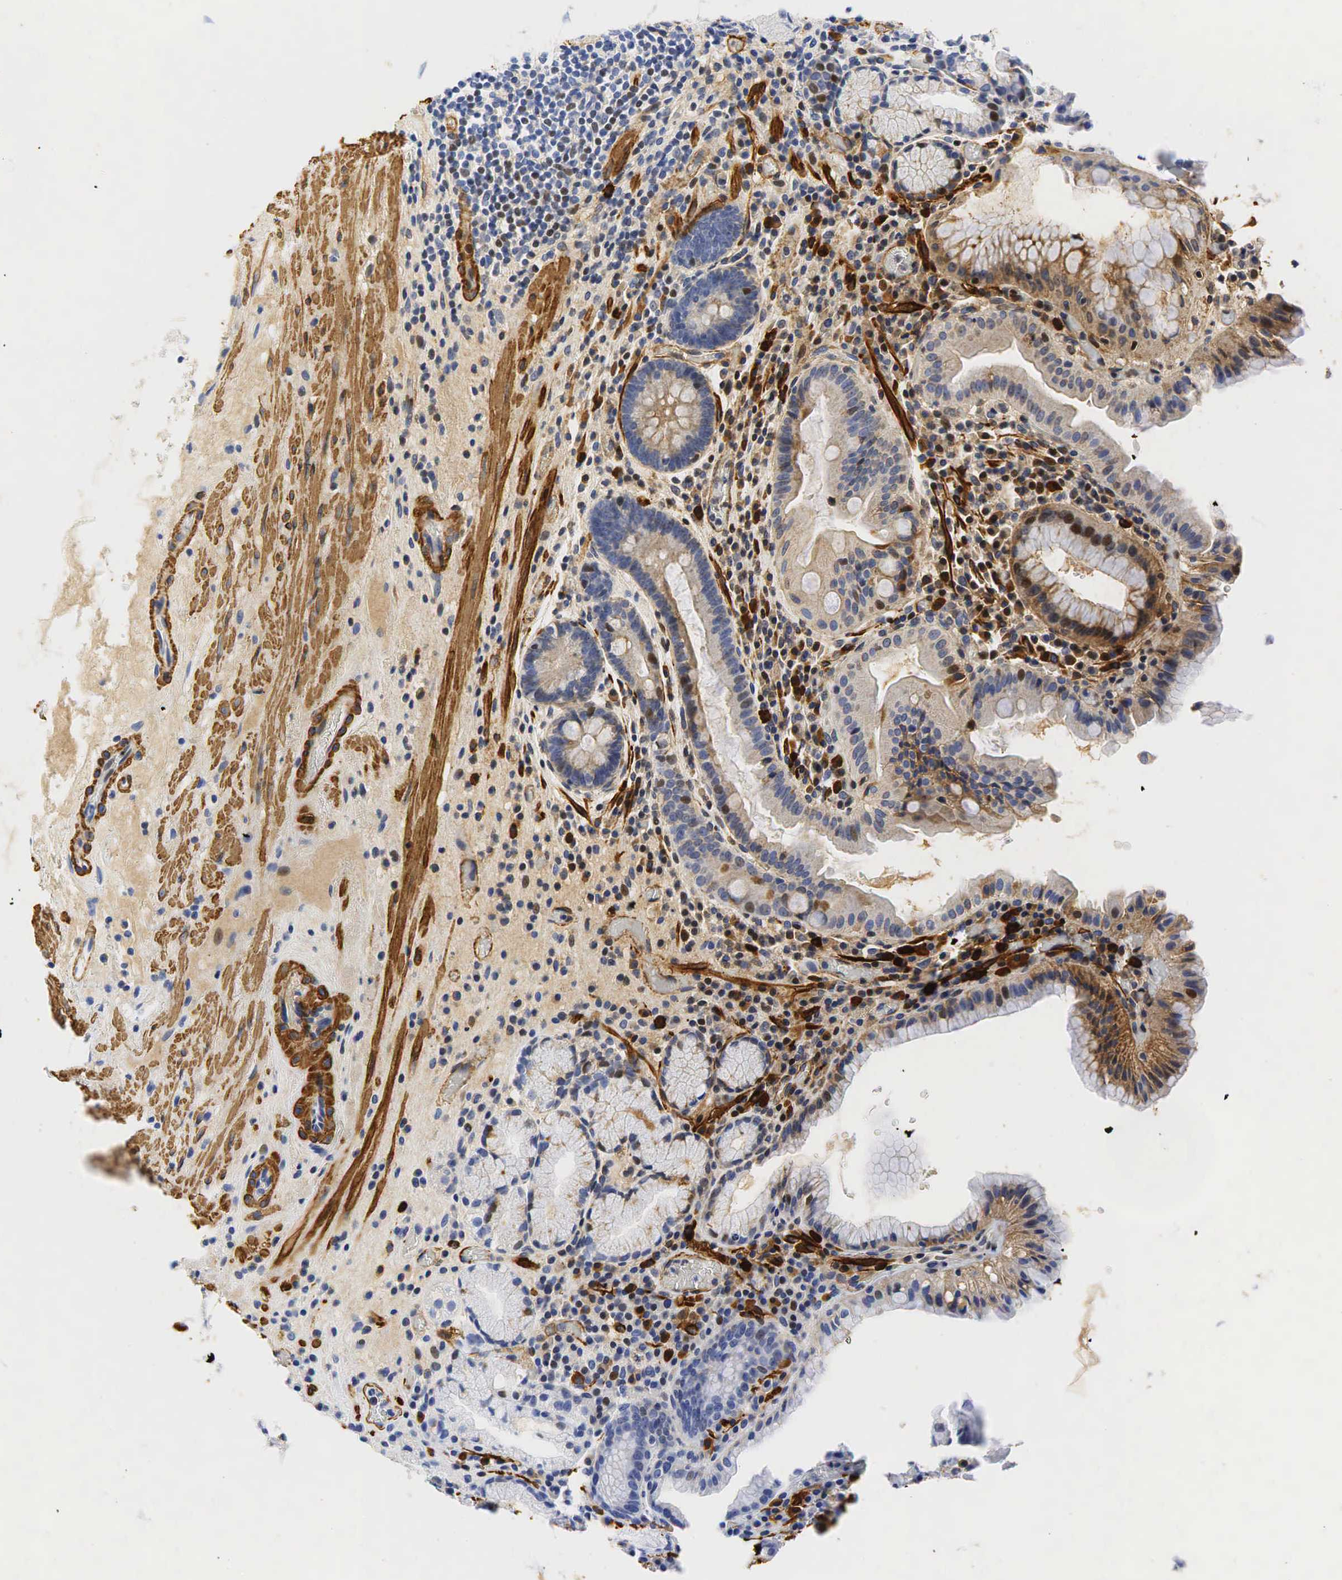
{"staining": {"intensity": "weak", "quantity": "<25%", "location": "cytoplasmic/membranous"}, "tissue": "stomach", "cell_type": "Glandular cells", "image_type": "normal", "snomed": [{"axis": "morphology", "description": "Normal tissue, NOS"}, {"axis": "topography", "description": "Stomach, lower"}, {"axis": "topography", "description": "Duodenum"}], "caption": "This is a micrograph of immunohistochemistry staining of benign stomach, which shows no expression in glandular cells.", "gene": "ACTA1", "patient": {"sex": "male", "age": 84}}